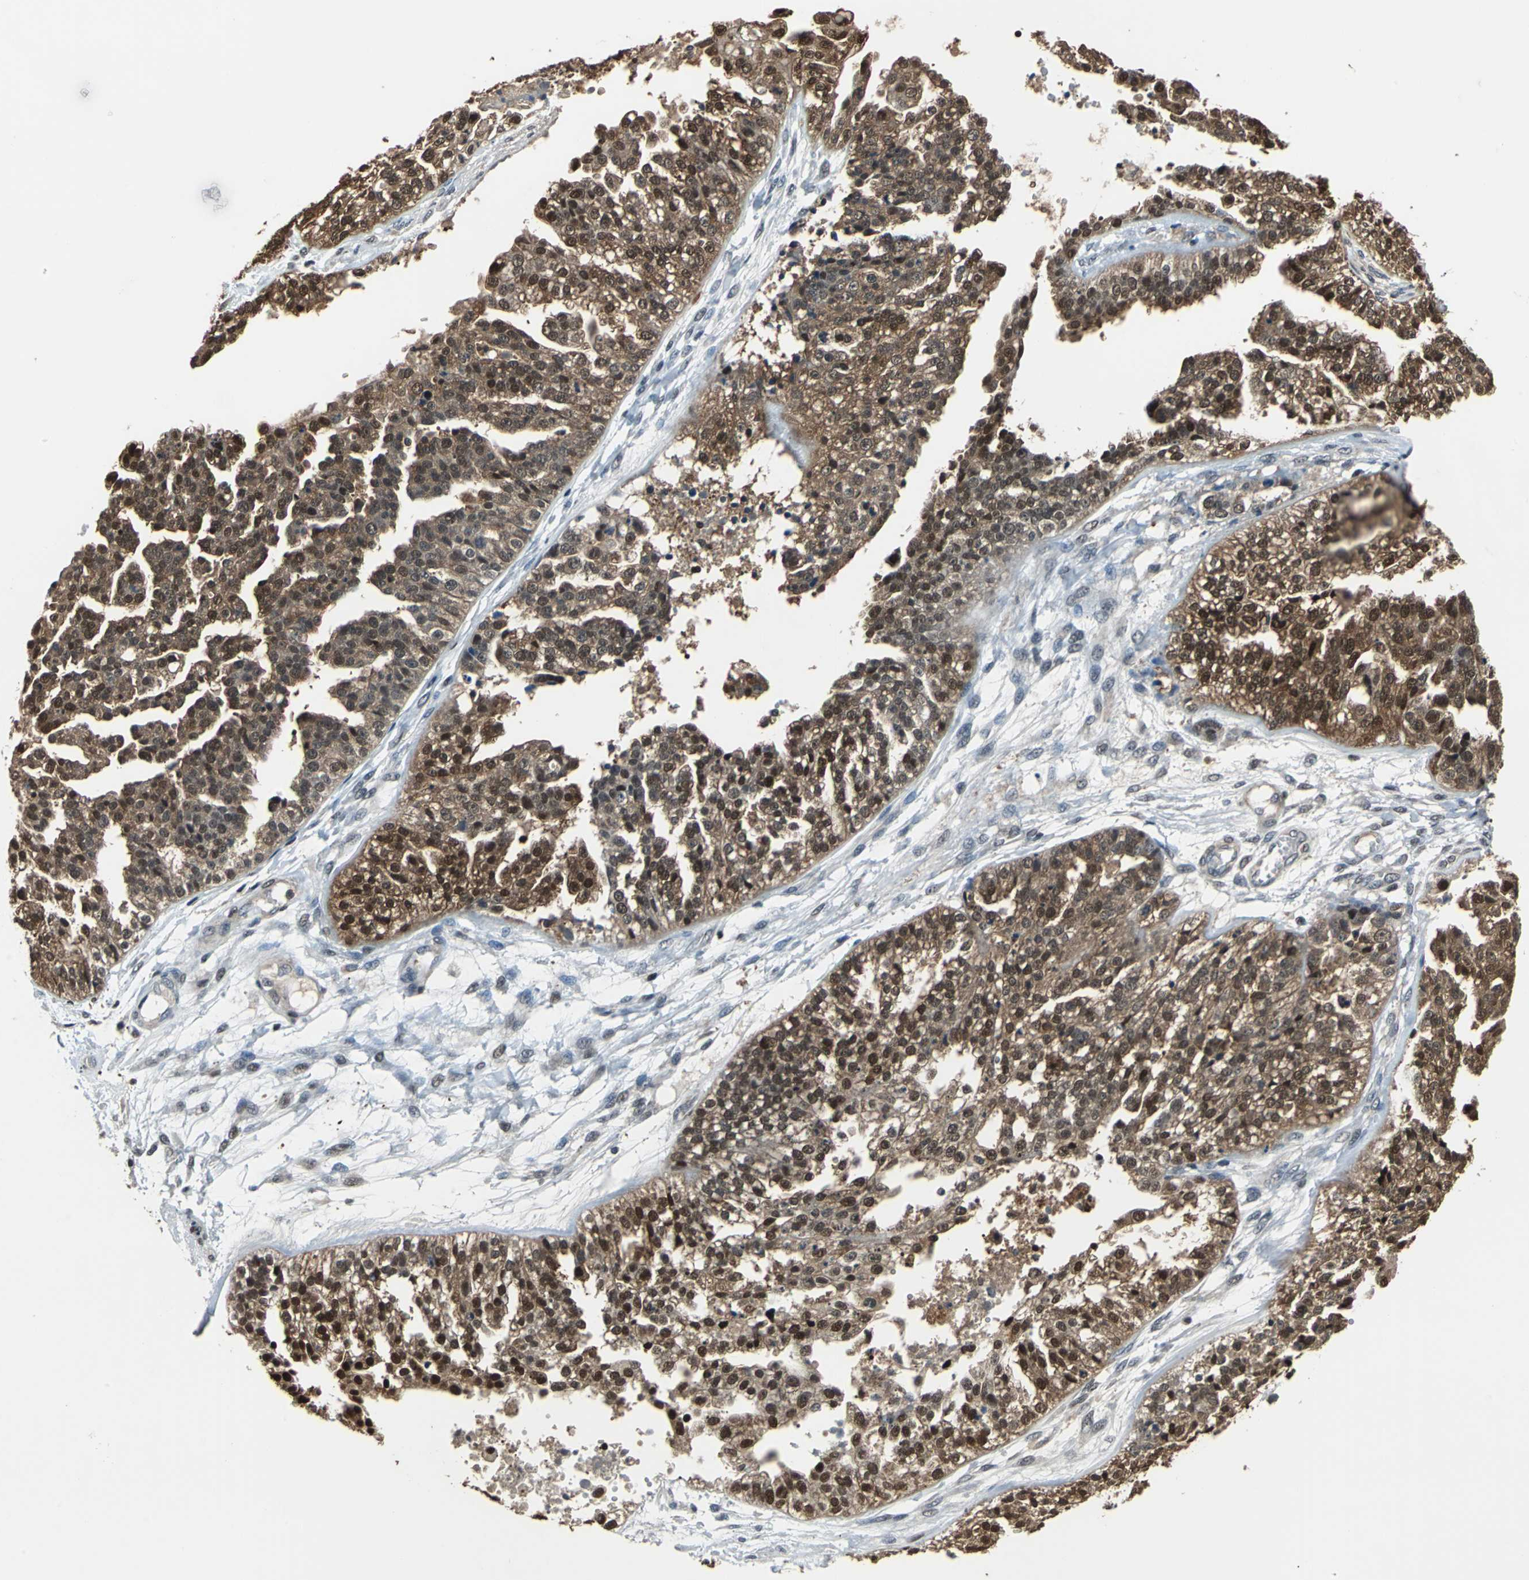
{"staining": {"intensity": "strong", "quantity": ">75%", "location": "cytoplasmic/membranous,nuclear"}, "tissue": "ovarian cancer", "cell_type": "Tumor cells", "image_type": "cancer", "snomed": [{"axis": "morphology", "description": "Carcinoma, NOS"}, {"axis": "topography", "description": "Soft tissue"}, {"axis": "topography", "description": "Ovary"}], "caption": "Immunohistochemical staining of human ovarian cancer shows high levels of strong cytoplasmic/membranous and nuclear staining in approximately >75% of tumor cells.", "gene": "PSME1", "patient": {"sex": "female", "age": 54}}